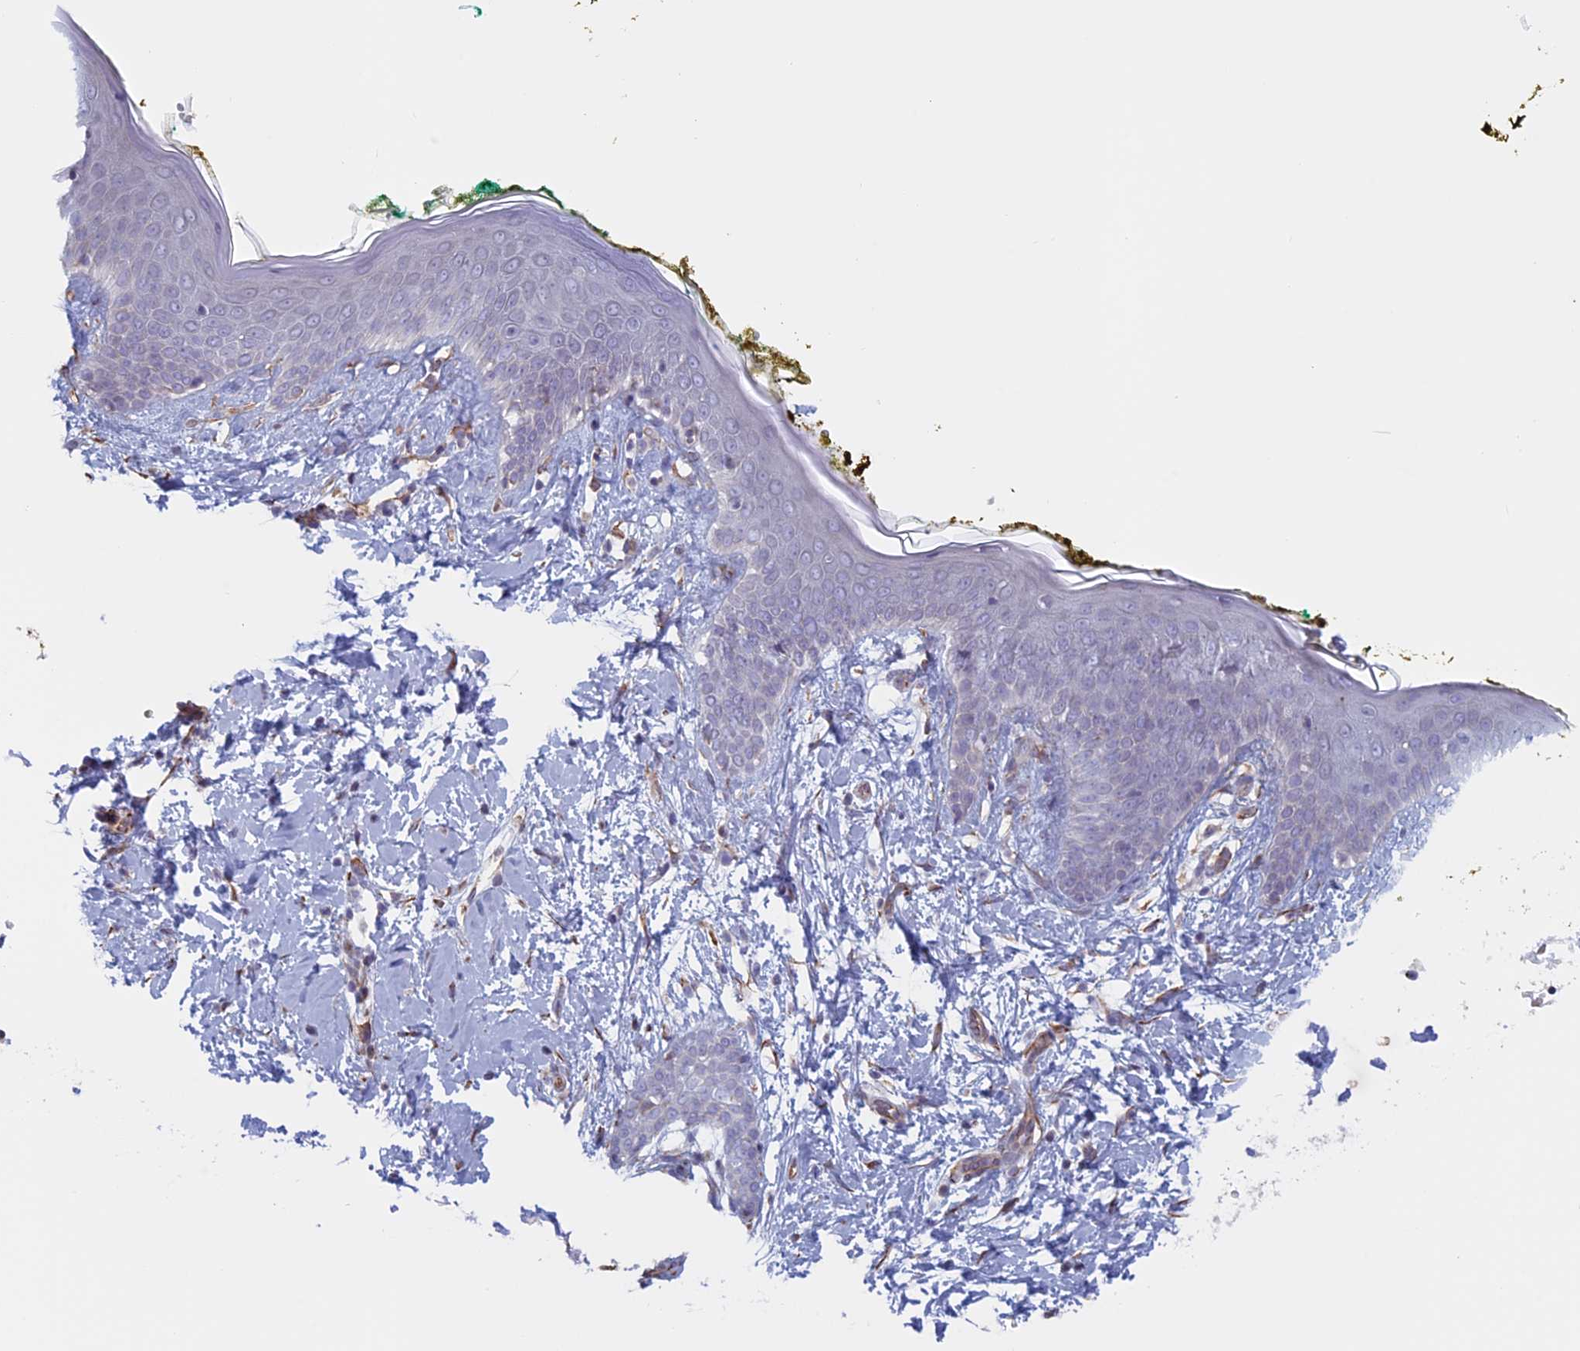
{"staining": {"intensity": "moderate", "quantity": ">75%", "location": "cytoplasmic/membranous"}, "tissue": "skin", "cell_type": "Fibroblasts", "image_type": "normal", "snomed": [{"axis": "morphology", "description": "Normal tissue, NOS"}, {"axis": "topography", "description": "Skin"}], "caption": "Immunohistochemistry photomicrograph of benign skin: skin stained using immunohistochemistry (IHC) displays medium levels of moderate protein expression localized specifically in the cytoplasmic/membranous of fibroblasts, appearing as a cytoplasmic/membranous brown color.", "gene": "BCL2L10", "patient": {"sex": "female", "age": 34}}